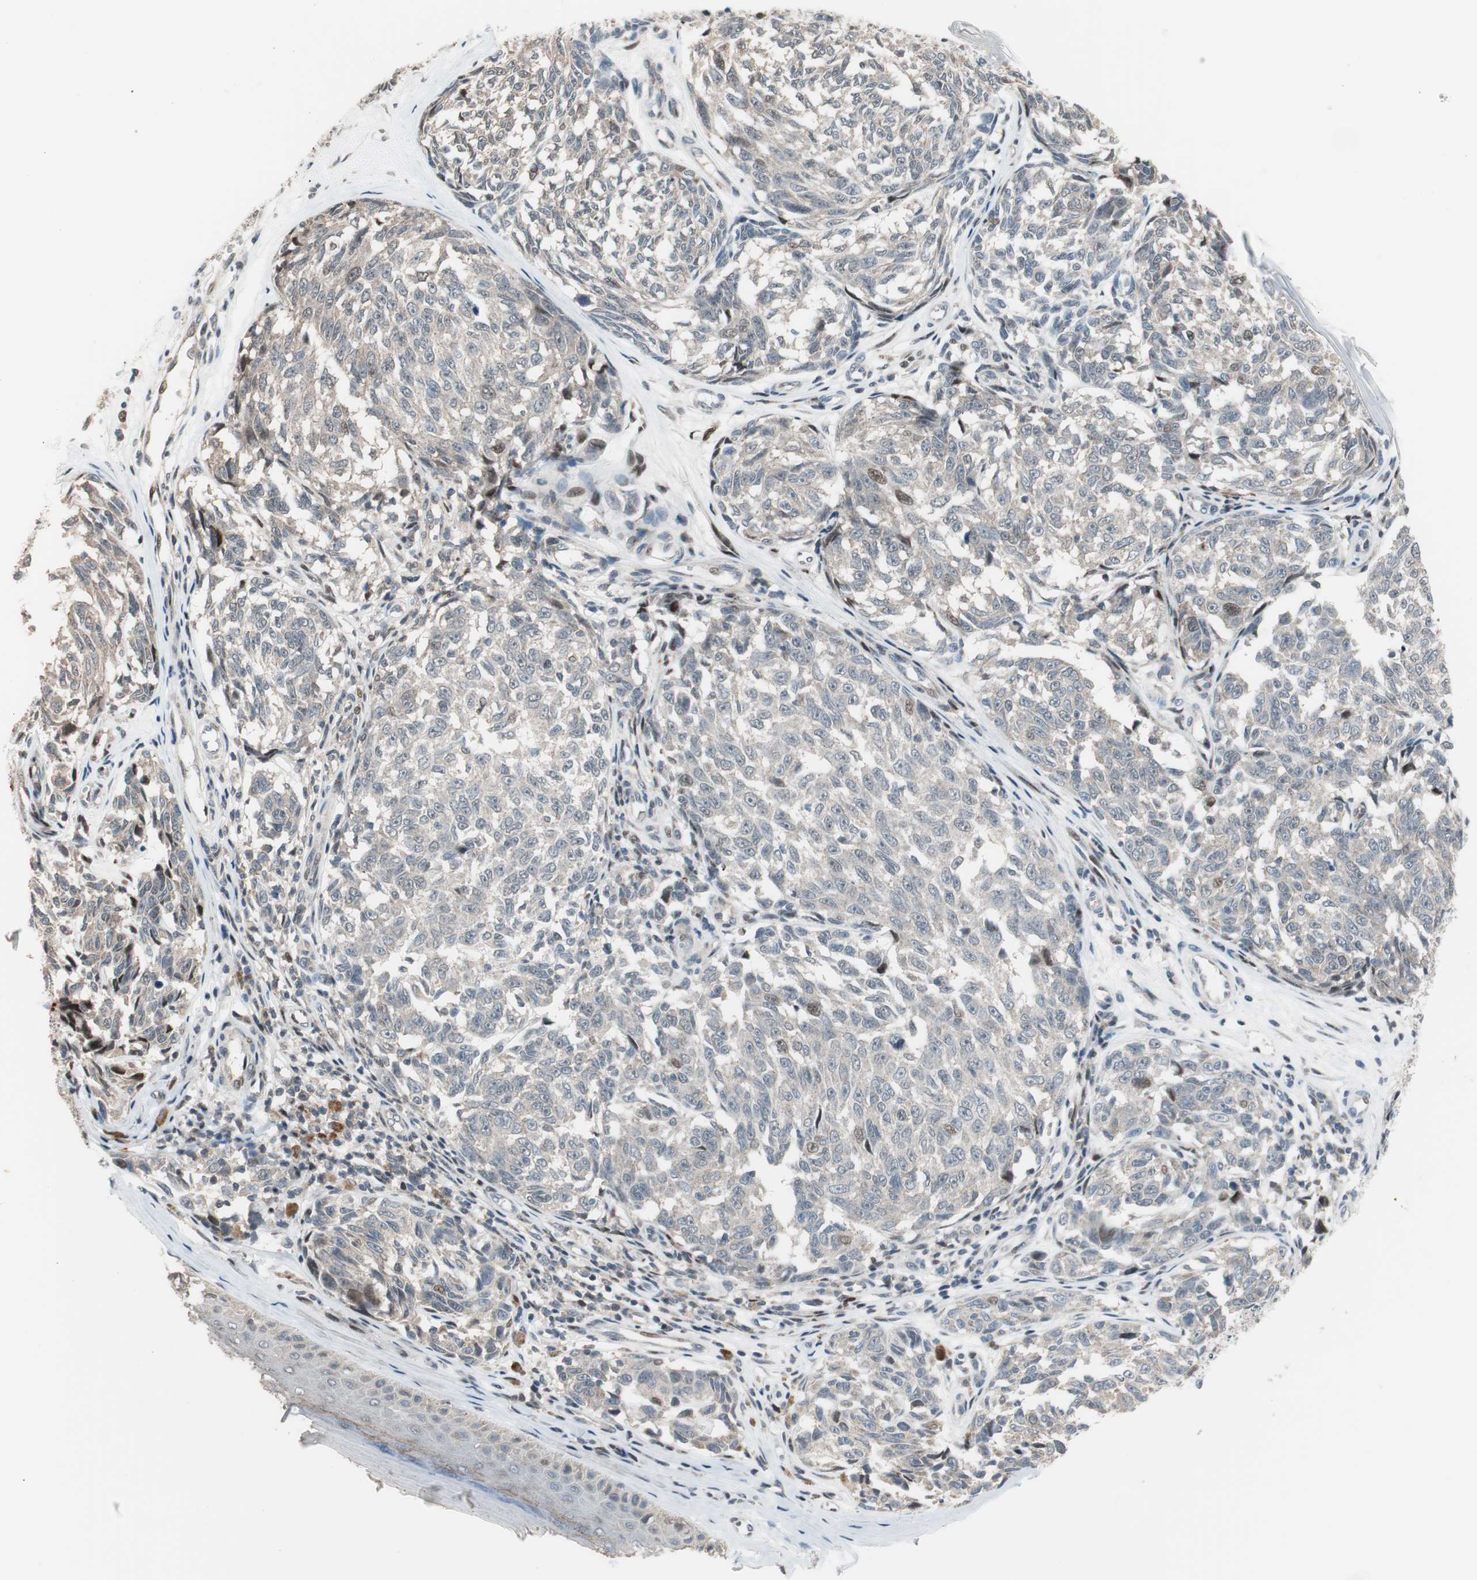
{"staining": {"intensity": "weak", "quantity": "<25%", "location": "nuclear"}, "tissue": "melanoma", "cell_type": "Tumor cells", "image_type": "cancer", "snomed": [{"axis": "morphology", "description": "Malignant melanoma, NOS"}, {"axis": "topography", "description": "Skin"}], "caption": "Tumor cells are negative for brown protein staining in melanoma.", "gene": "POLH", "patient": {"sex": "female", "age": 64}}